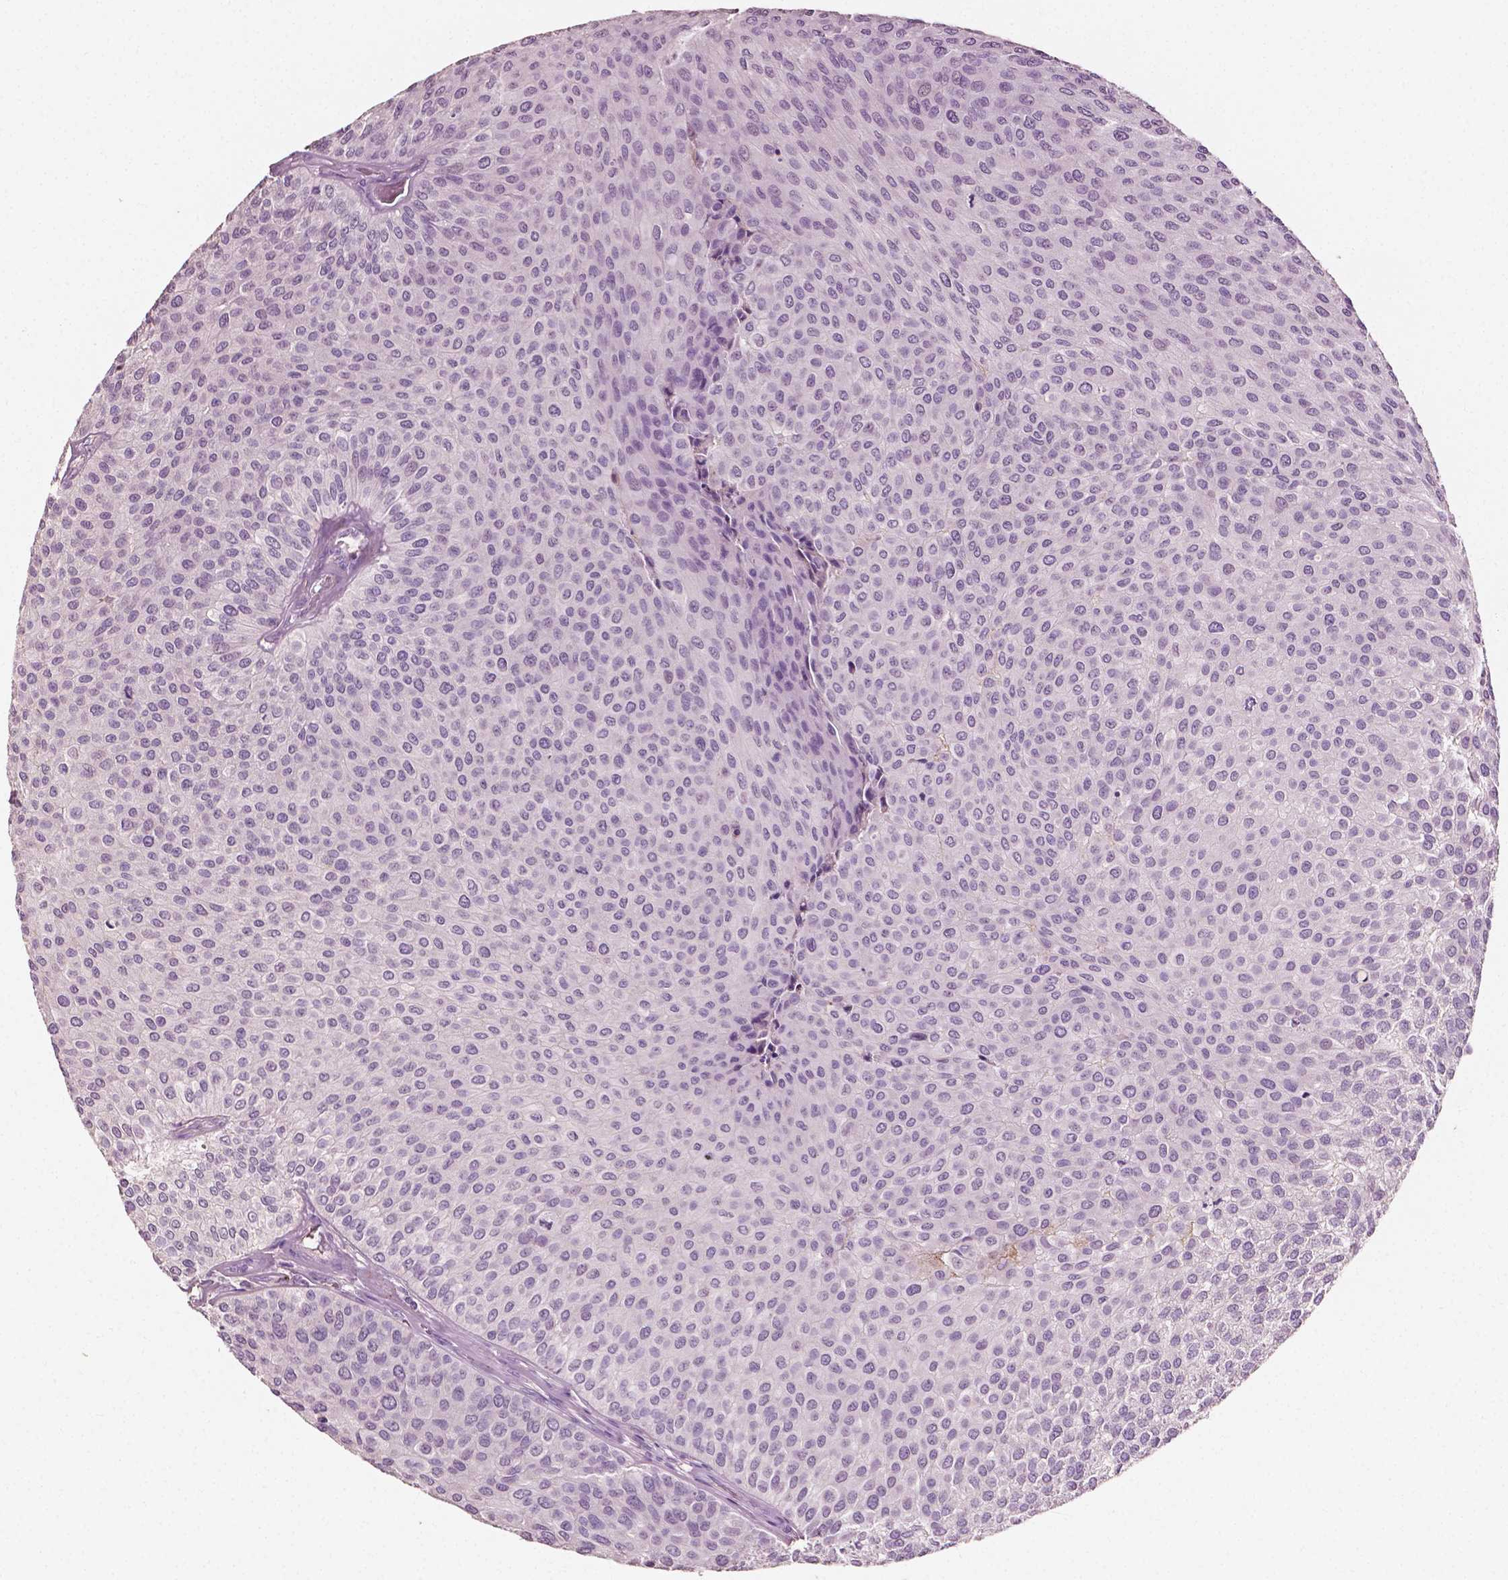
{"staining": {"intensity": "negative", "quantity": "none", "location": "none"}, "tissue": "urothelial cancer", "cell_type": "Tumor cells", "image_type": "cancer", "snomed": [{"axis": "morphology", "description": "Urothelial carcinoma, Low grade"}, {"axis": "topography", "description": "Urinary bladder"}], "caption": "This is an IHC photomicrograph of human urothelial cancer. There is no positivity in tumor cells.", "gene": "APOA4", "patient": {"sex": "female", "age": 87}}